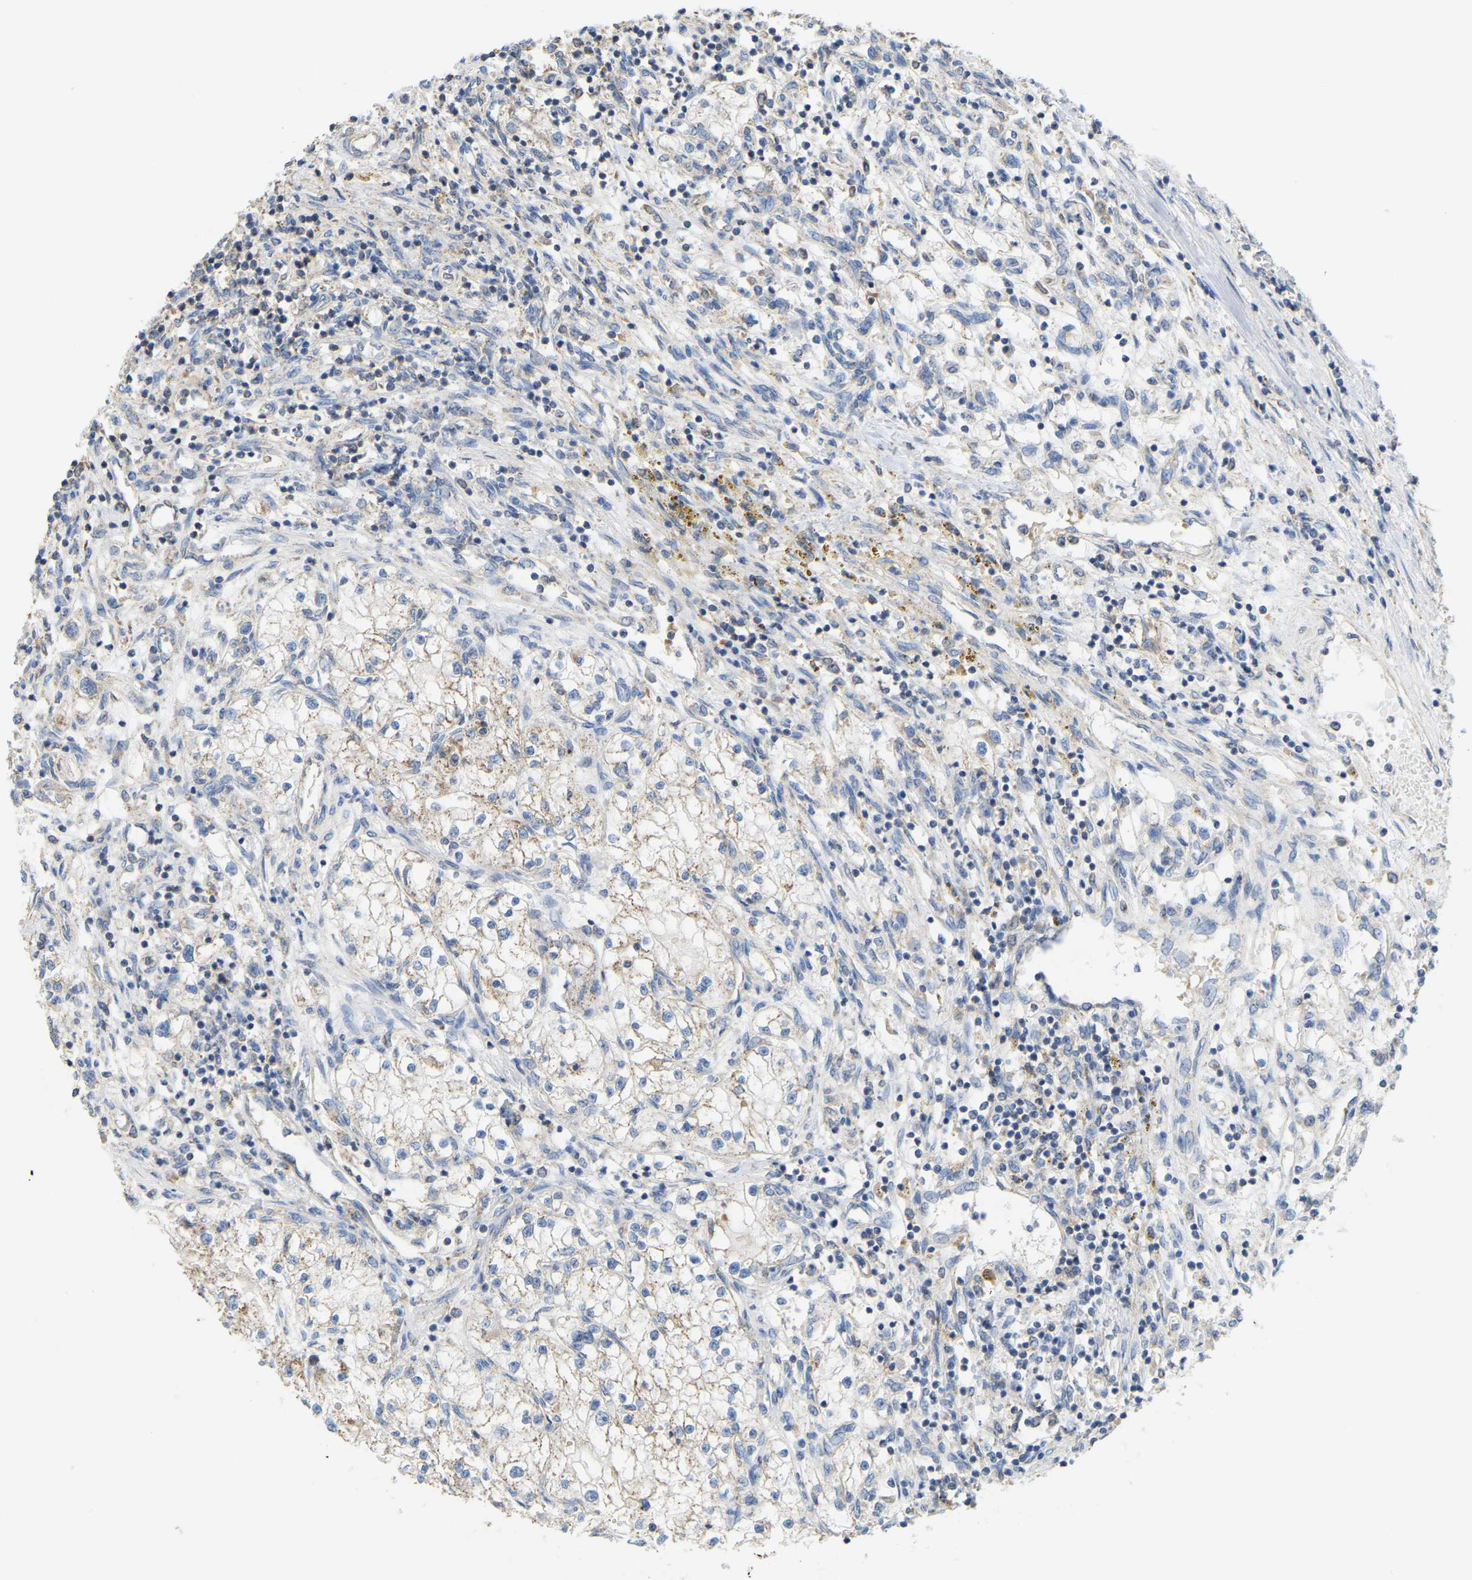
{"staining": {"intensity": "moderate", "quantity": "25%-75%", "location": "cytoplasmic/membranous"}, "tissue": "renal cancer", "cell_type": "Tumor cells", "image_type": "cancer", "snomed": [{"axis": "morphology", "description": "Adenocarcinoma, NOS"}, {"axis": "topography", "description": "Kidney"}], "caption": "Adenocarcinoma (renal) was stained to show a protein in brown. There is medium levels of moderate cytoplasmic/membranous expression in about 25%-75% of tumor cells.", "gene": "SERPINB5", "patient": {"sex": "male", "age": 68}}